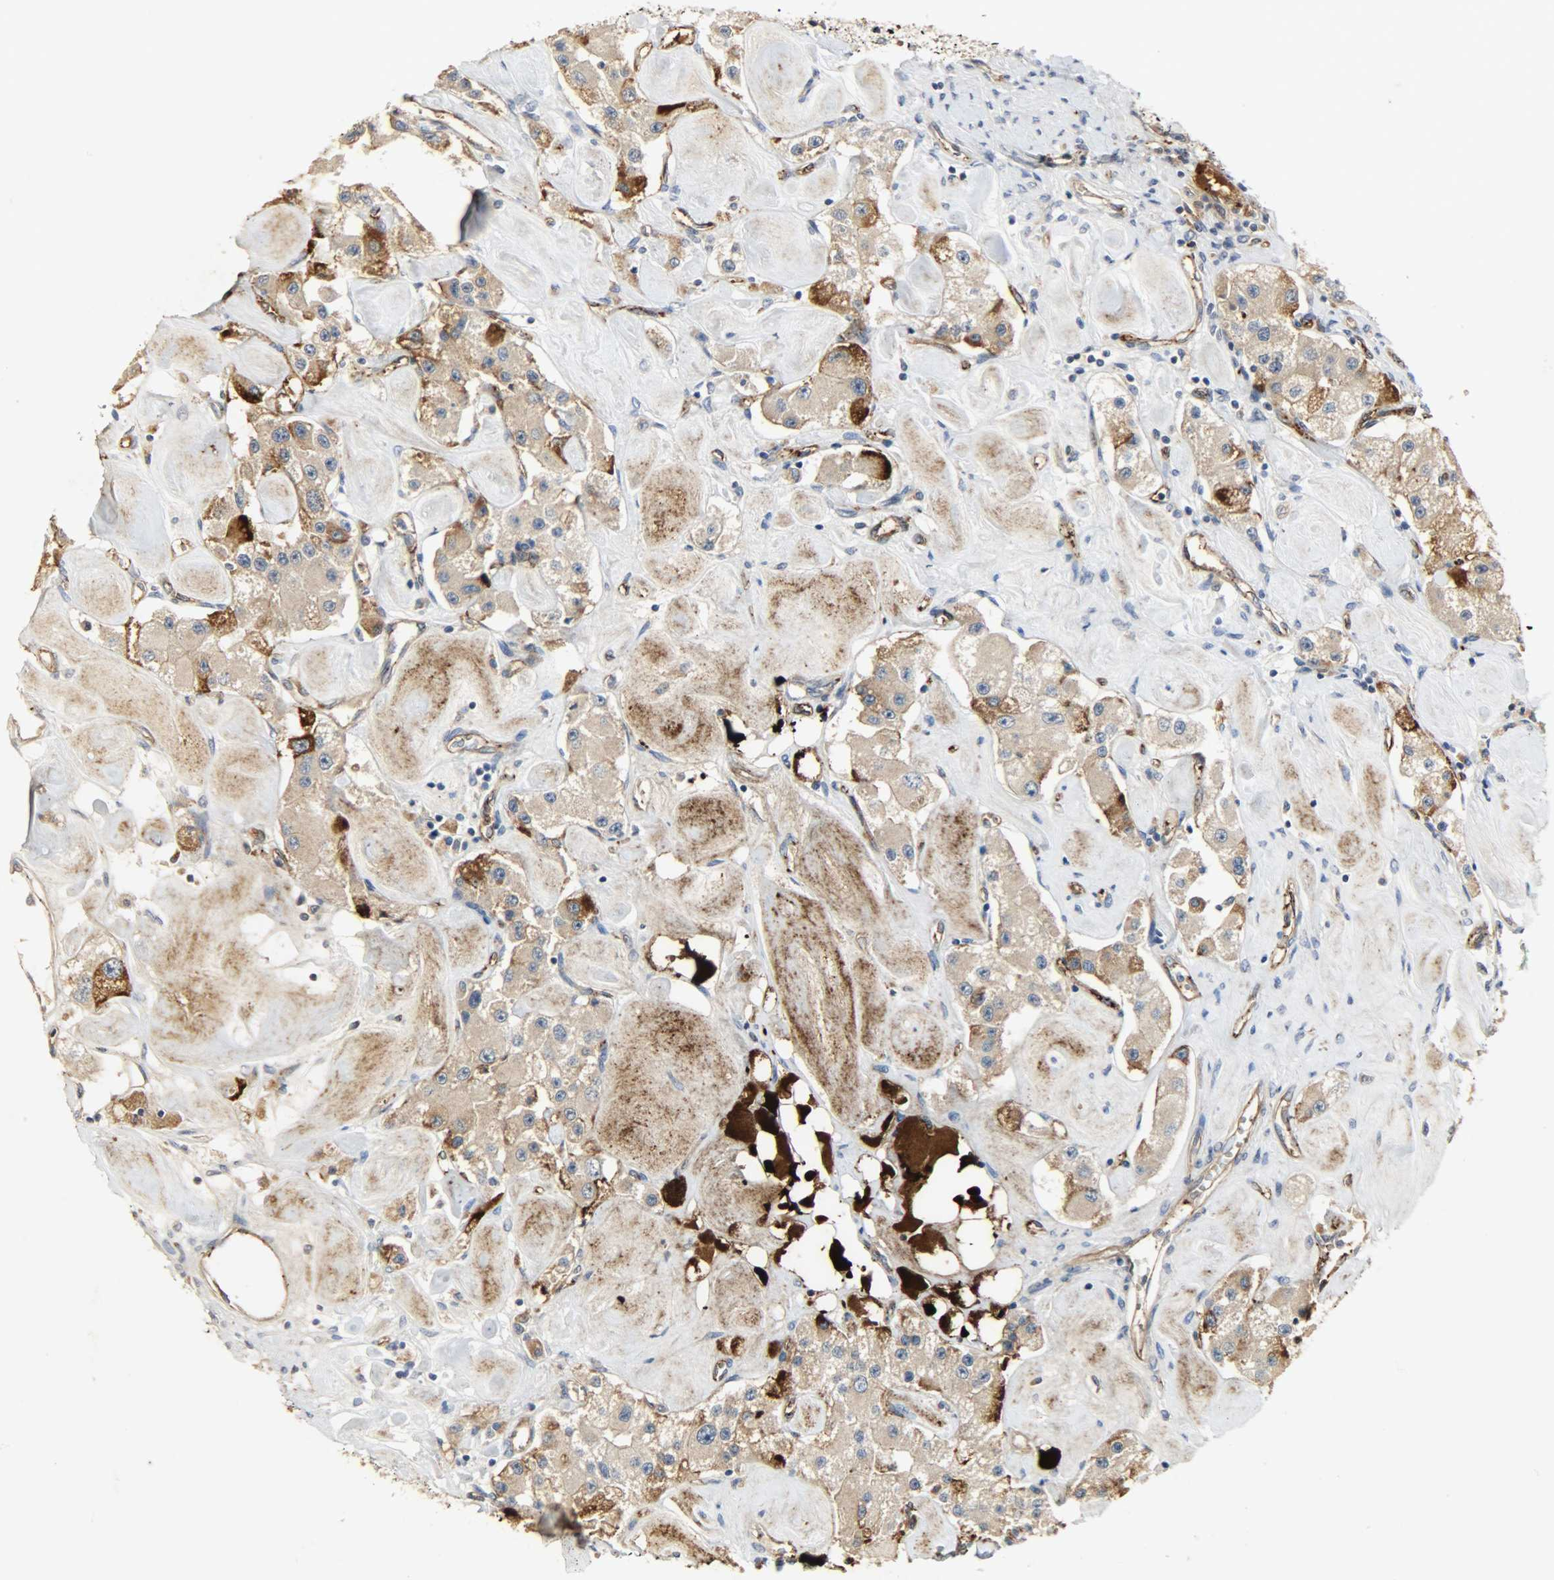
{"staining": {"intensity": "weak", "quantity": ">75%", "location": "cytoplasmic/membranous"}, "tissue": "carcinoid", "cell_type": "Tumor cells", "image_type": "cancer", "snomed": [{"axis": "morphology", "description": "Carcinoid, malignant, NOS"}, {"axis": "topography", "description": "Pancreas"}], "caption": "High-magnification brightfield microscopy of carcinoid stained with DAB (3,3'-diaminobenzidine) (brown) and counterstained with hematoxylin (blue). tumor cells exhibit weak cytoplasmic/membranous staining is identified in about>75% of cells. (DAB (3,3'-diaminobenzidine) = brown stain, brightfield microscopy at high magnification).", "gene": "KIAA1217", "patient": {"sex": "male", "age": 41}}